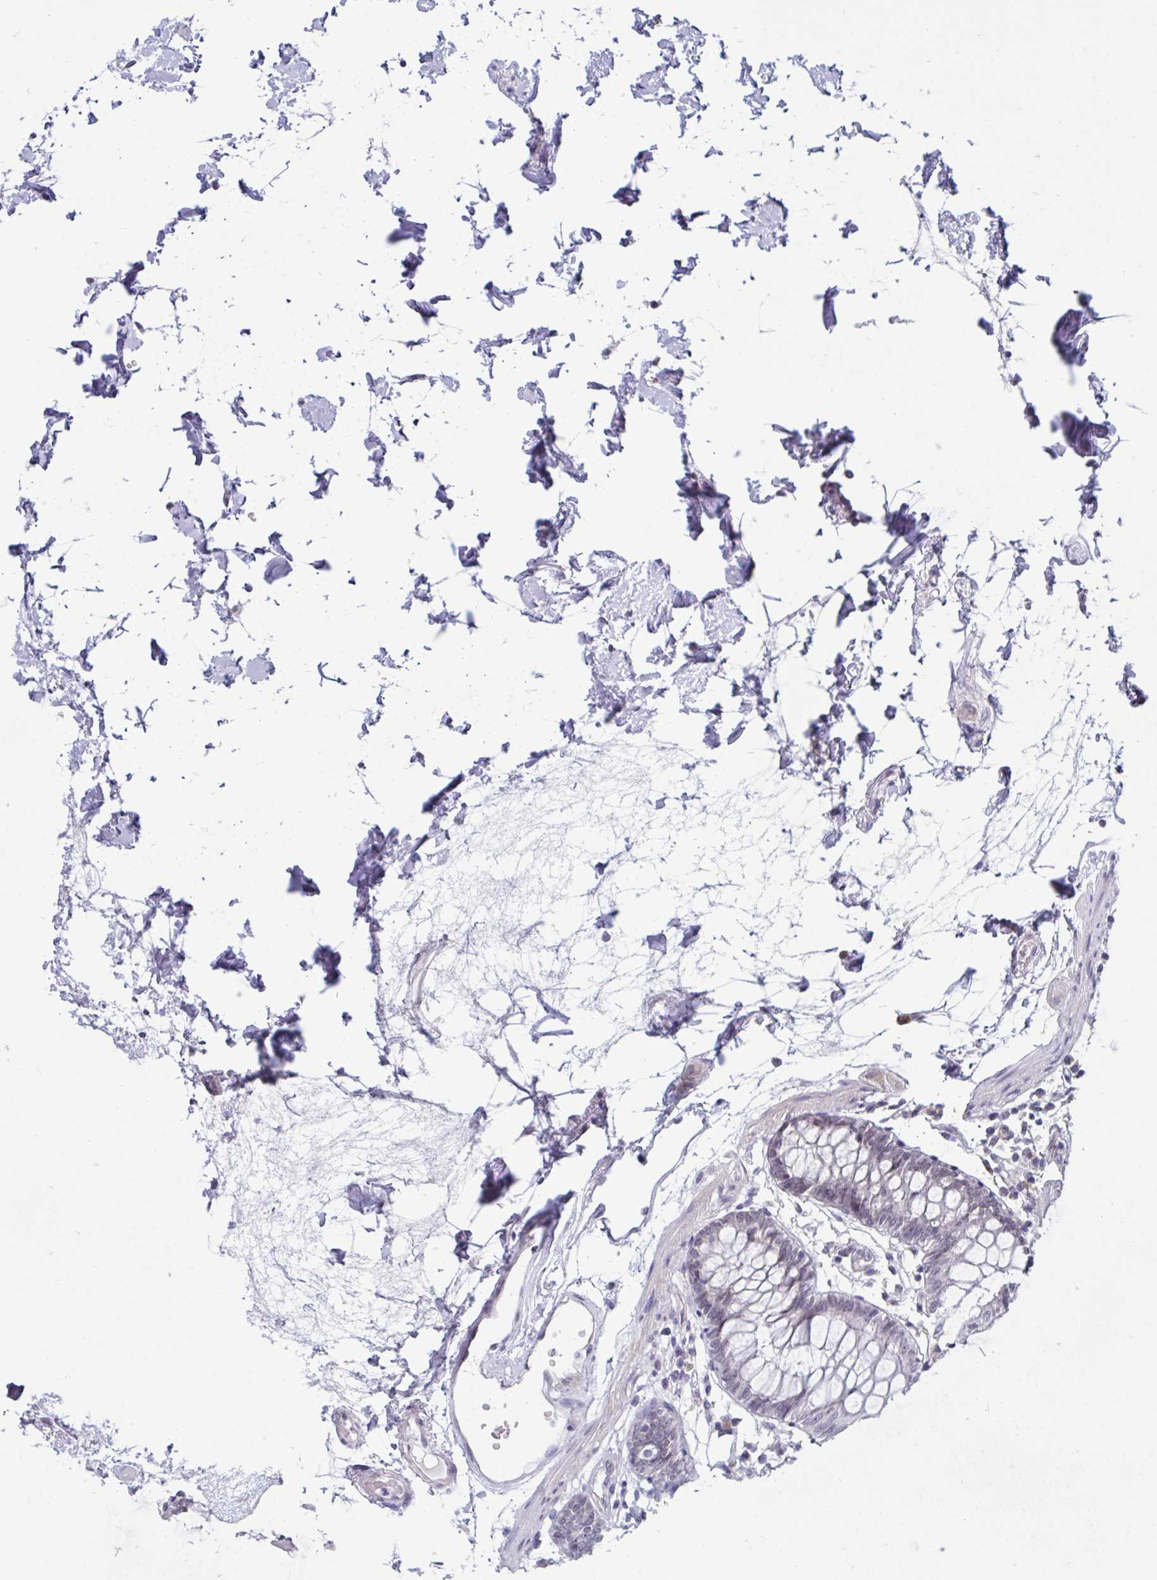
{"staining": {"intensity": "negative", "quantity": "none", "location": "none"}, "tissue": "colon", "cell_type": "Endothelial cells", "image_type": "normal", "snomed": [{"axis": "morphology", "description": "Normal tissue, NOS"}, {"axis": "topography", "description": "Colon"}], "caption": "DAB immunohistochemical staining of unremarkable human colon demonstrates no significant positivity in endothelial cells.", "gene": "DOCK11", "patient": {"sex": "female", "age": 84}}